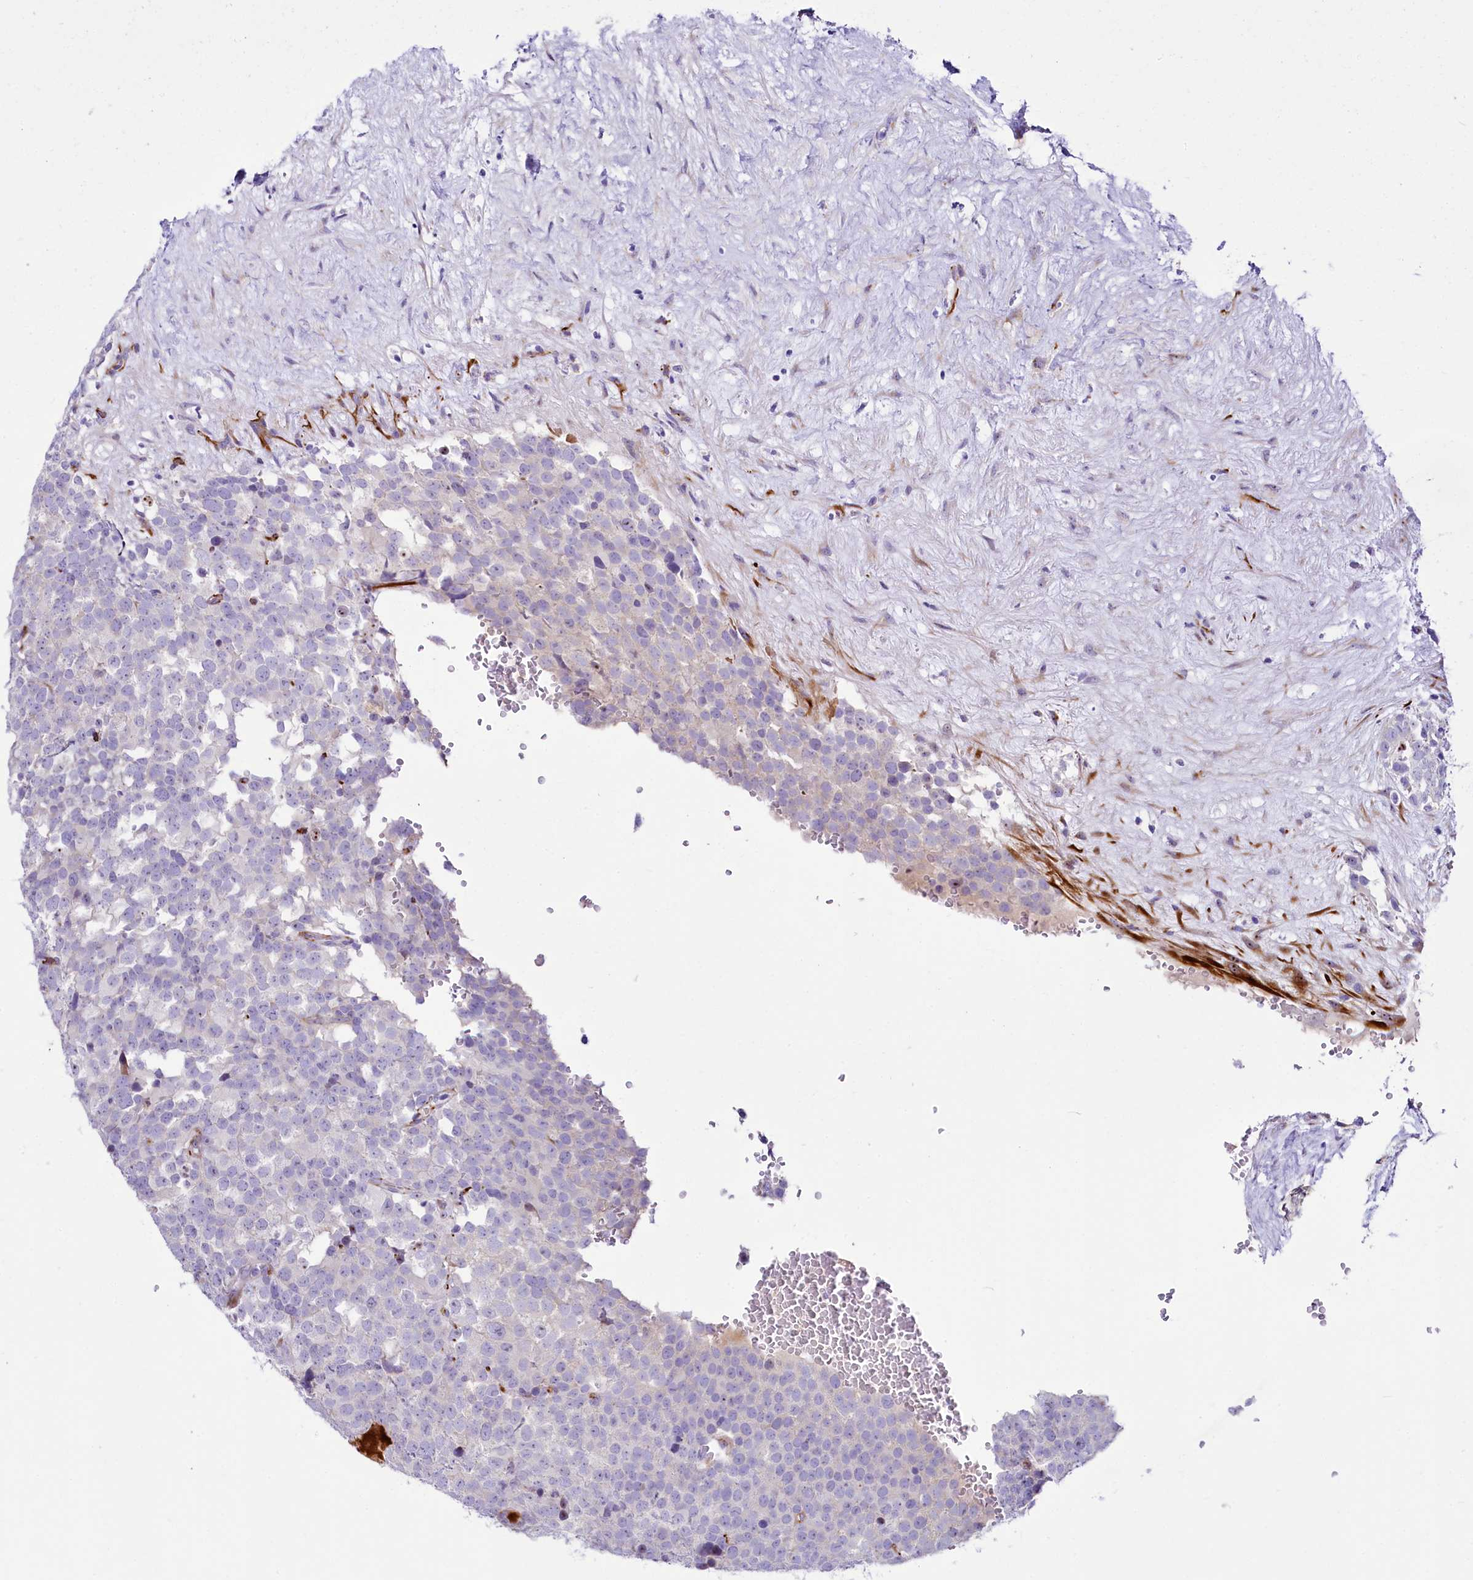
{"staining": {"intensity": "negative", "quantity": "none", "location": "none"}, "tissue": "testis cancer", "cell_type": "Tumor cells", "image_type": "cancer", "snomed": [{"axis": "morphology", "description": "Seminoma, NOS"}, {"axis": "topography", "description": "Testis"}], "caption": "The image shows no staining of tumor cells in testis cancer (seminoma).", "gene": "SH3TC2", "patient": {"sex": "male", "age": 71}}